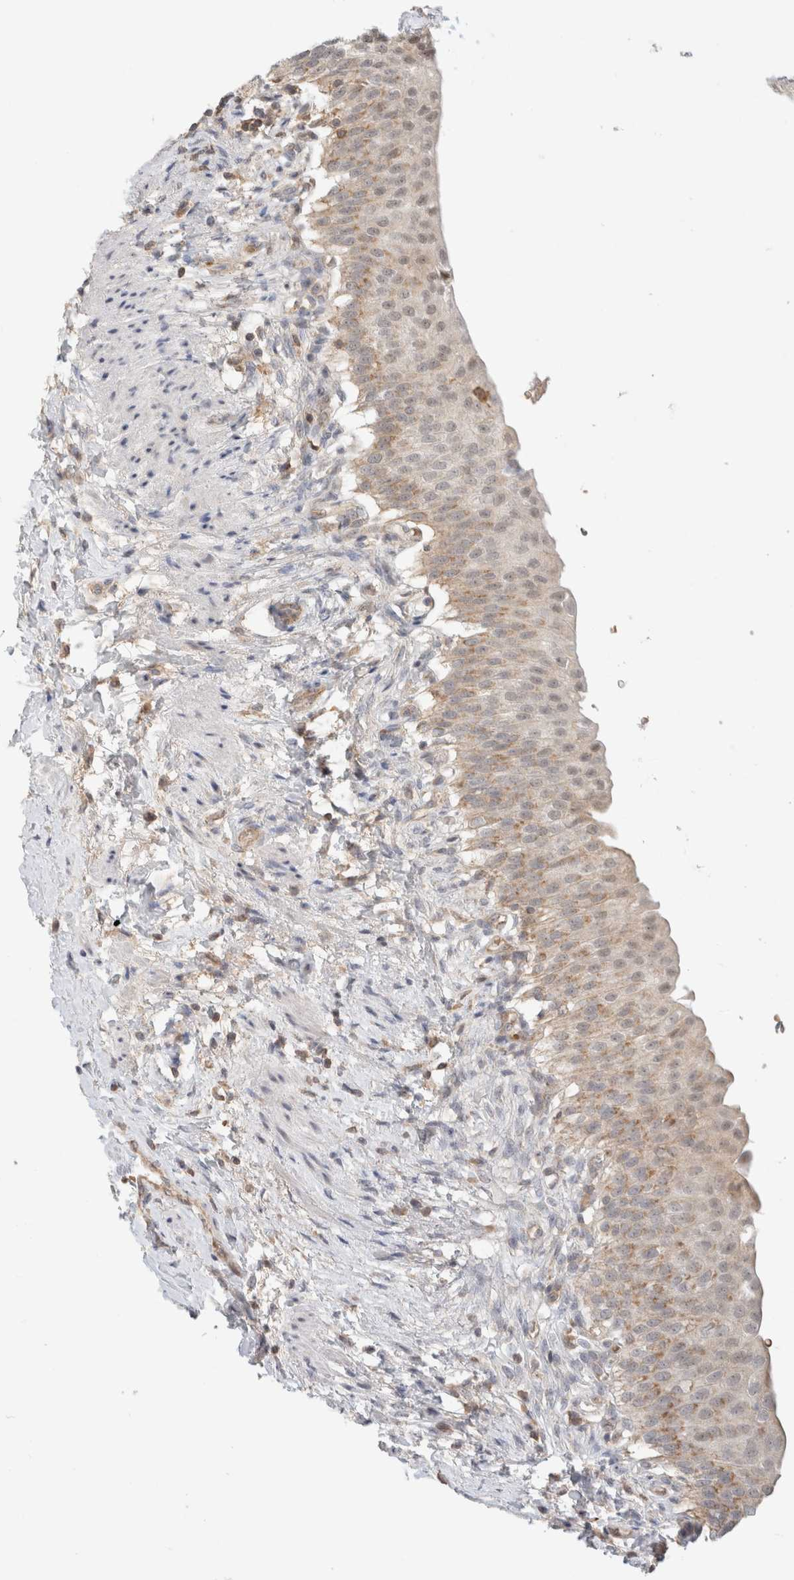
{"staining": {"intensity": "weak", "quantity": ">75%", "location": "cytoplasmic/membranous"}, "tissue": "urinary bladder", "cell_type": "Urothelial cells", "image_type": "normal", "snomed": [{"axis": "morphology", "description": "Normal tissue, NOS"}, {"axis": "topography", "description": "Urinary bladder"}], "caption": "Protein analysis of normal urinary bladder shows weak cytoplasmic/membranous staining in about >75% of urothelial cells.", "gene": "MRM3", "patient": {"sex": "female", "age": 60}}